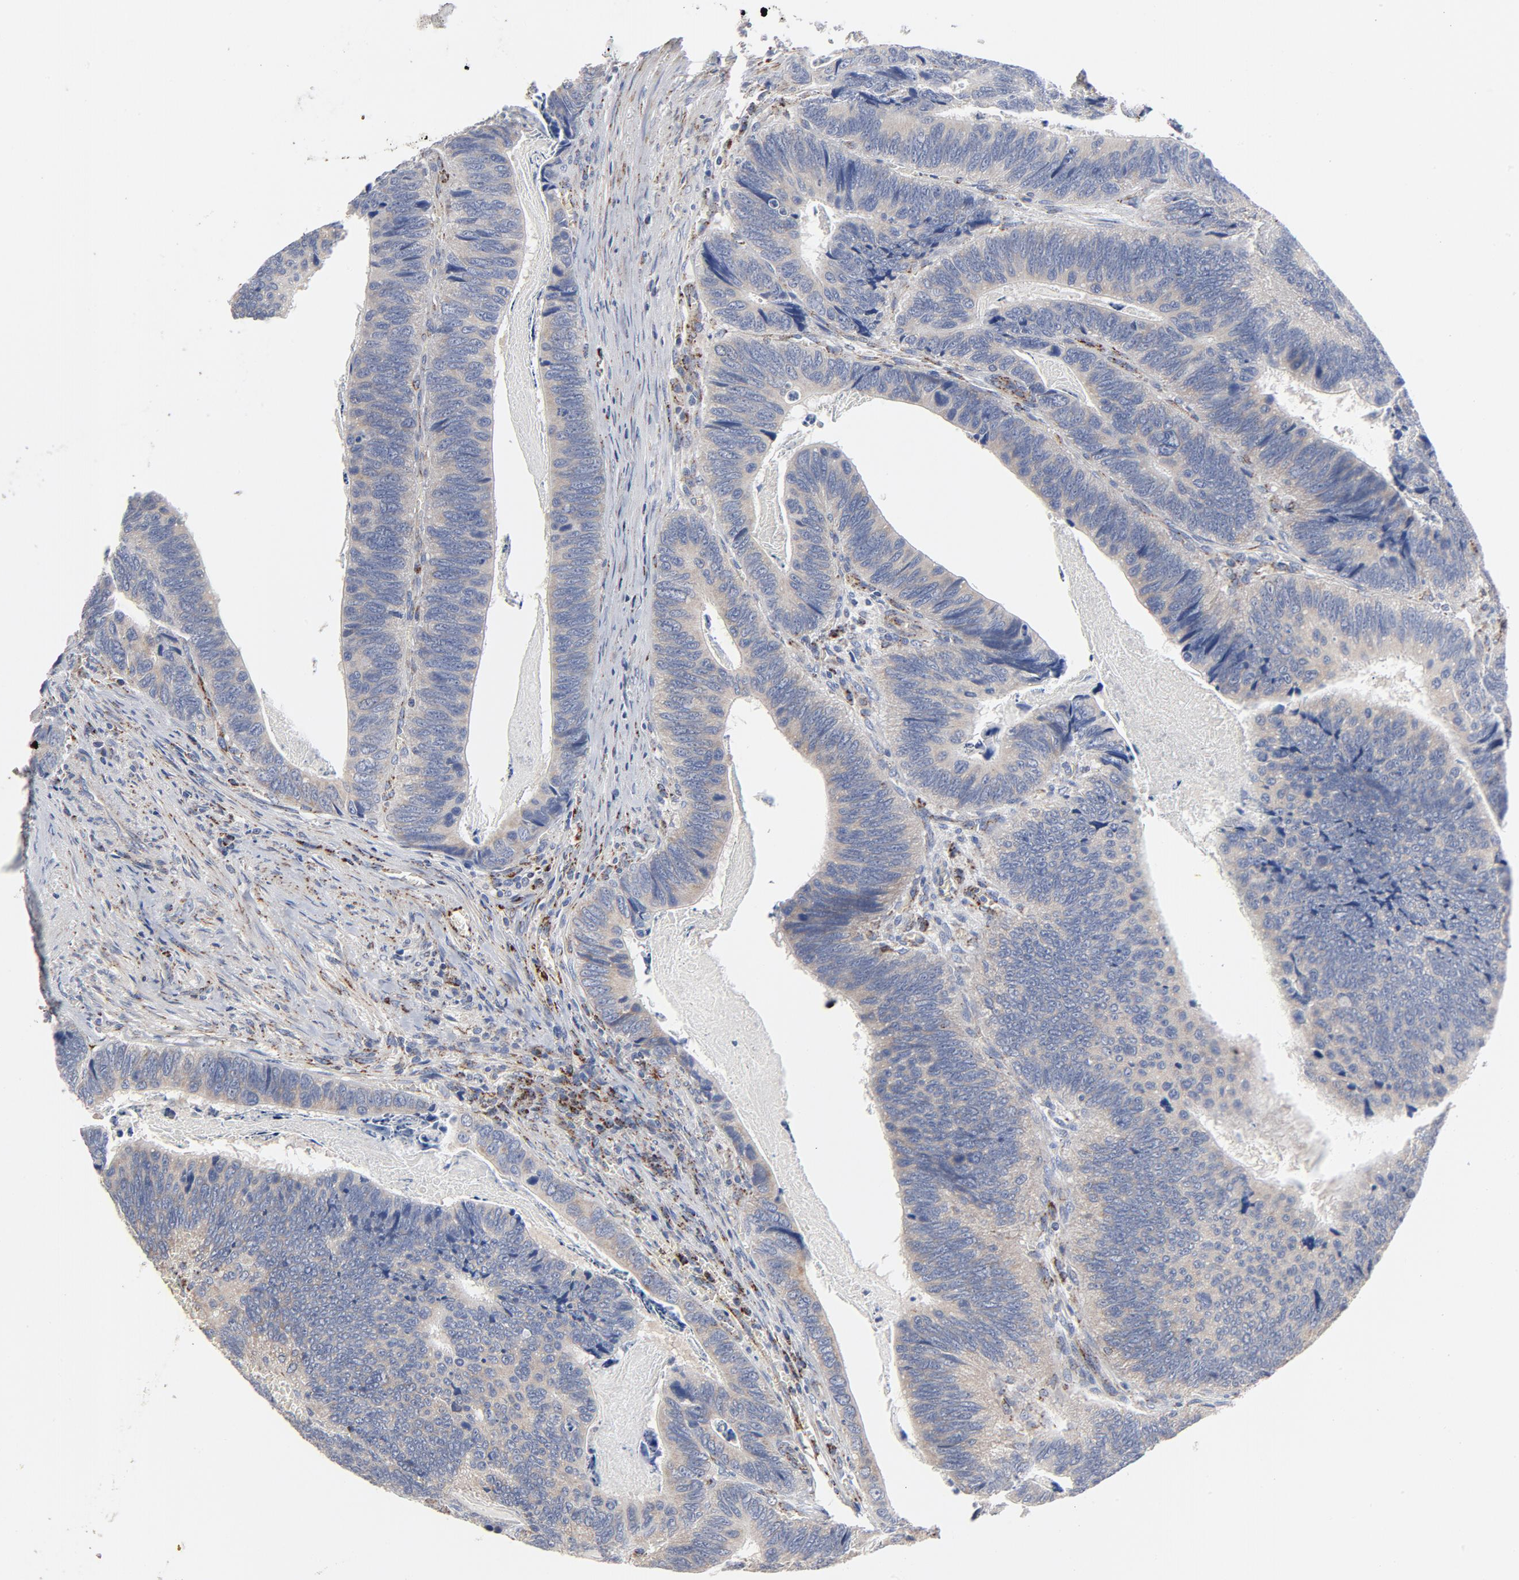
{"staining": {"intensity": "weak", "quantity": "<25%", "location": "cytoplasmic/membranous"}, "tissue": "colorectal cancer", "cell_type": "Tumor cells", "image_type": "cancer", "snomed": [{"axis": "morphology", "description": "Adenocarcinoma, NOS"}, {"axis": "topography", "description": "Colon"}], "caption": "The immunohistochemistry (IHC) photomicrograph has no significant staining in tumor cells of colorectal cancer (adenocarcinoma) tissue.", "gene": "NDUFV2", "patient": {"sex": "male", "age": 72}}